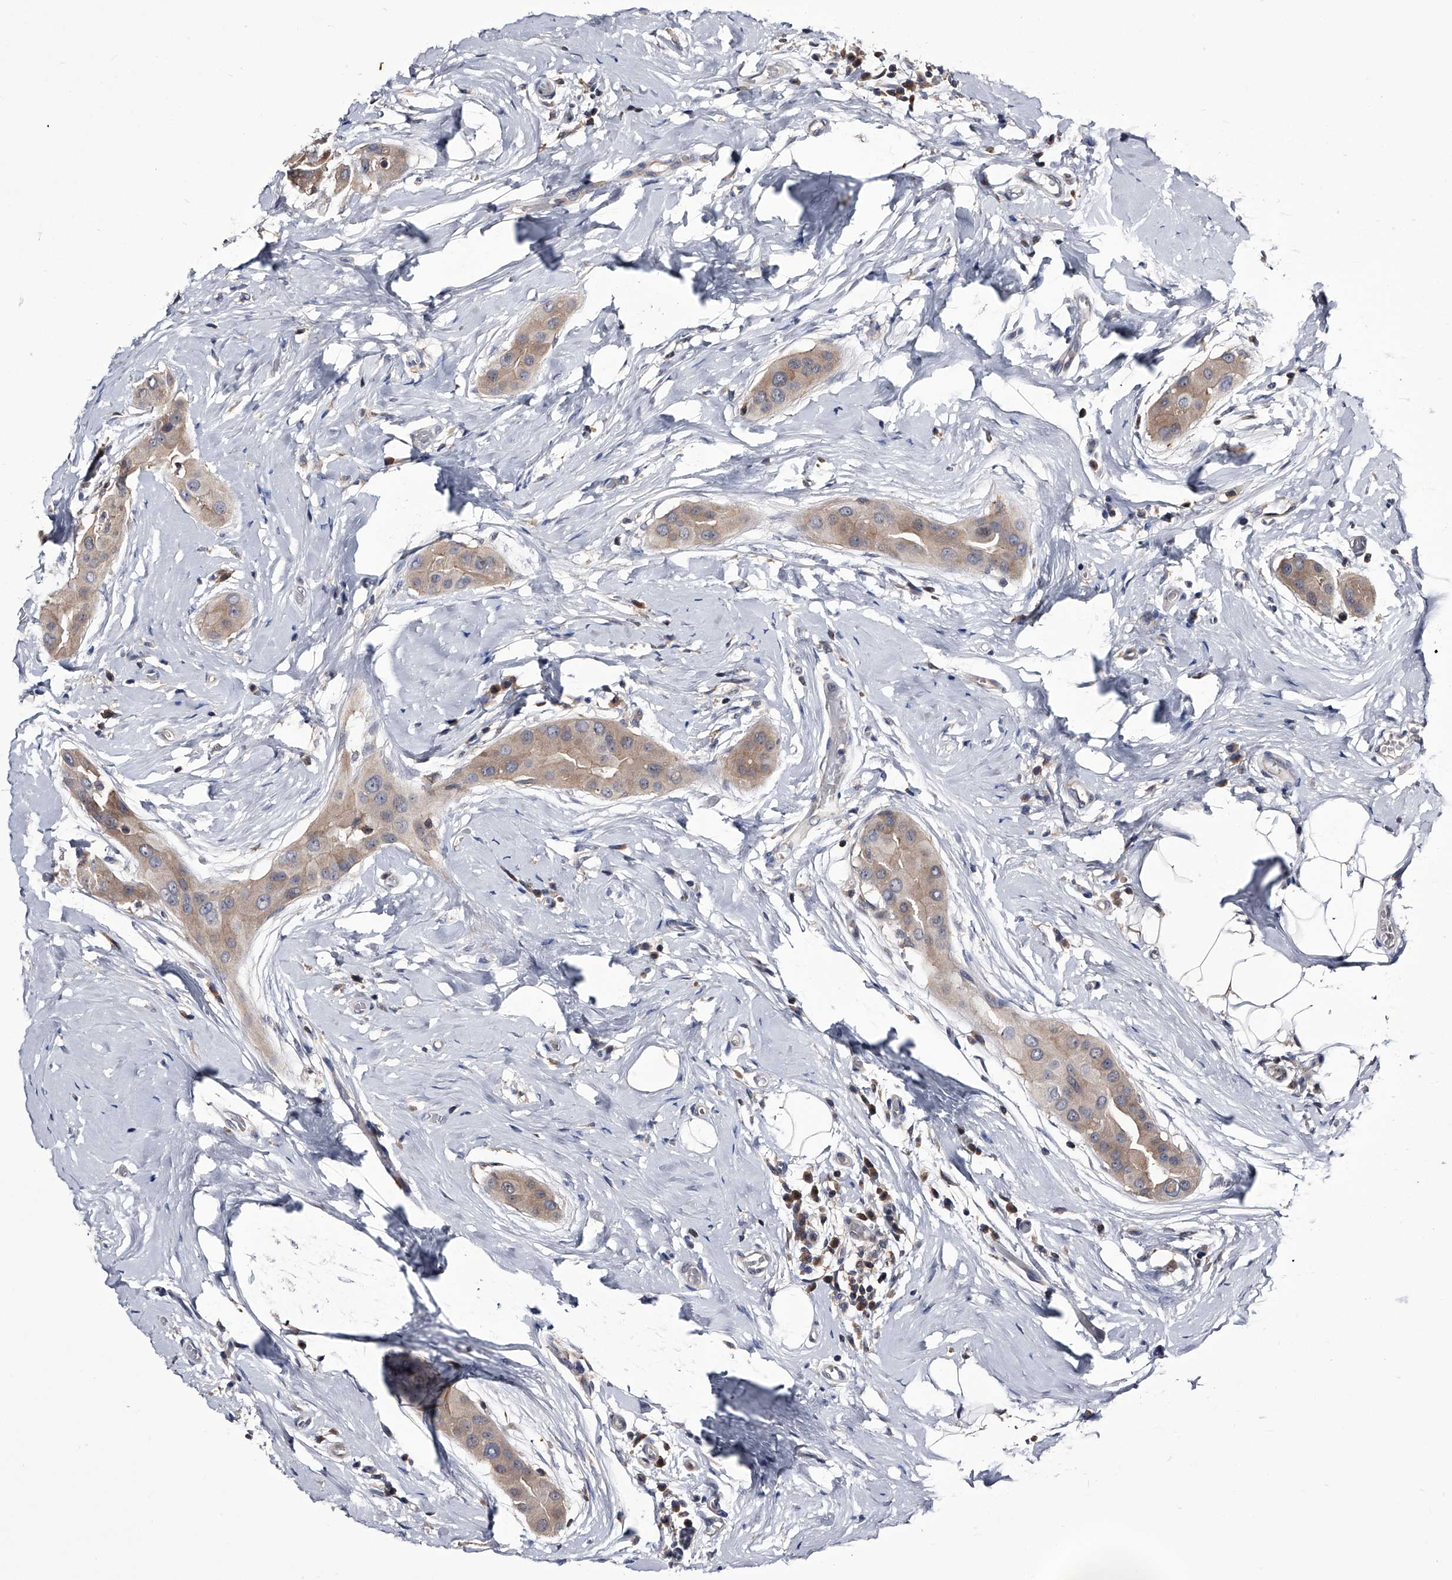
{"staining": {"intensity": "weak", "quantity": ">75%", "location": "cytoplasmic/membranous"}, "tissue": "thyroid cancer", "cell_type": "Tumor cells", "image_type": "cancer", "snomed": [{"axis": "morphology", "description": "Papillary adenocarcinoma, NOS"}, {"axis": "topography", "description": "Thyroid gland"}], "caption": "Protein analysis of thyroid papillary adenocarcinoma tissue demonstrates weak cytoplasmic/membranous staining in about >75% of tumor cells.", "gene": "PAN3", "patient": {"sex": "male", "age": 33}}